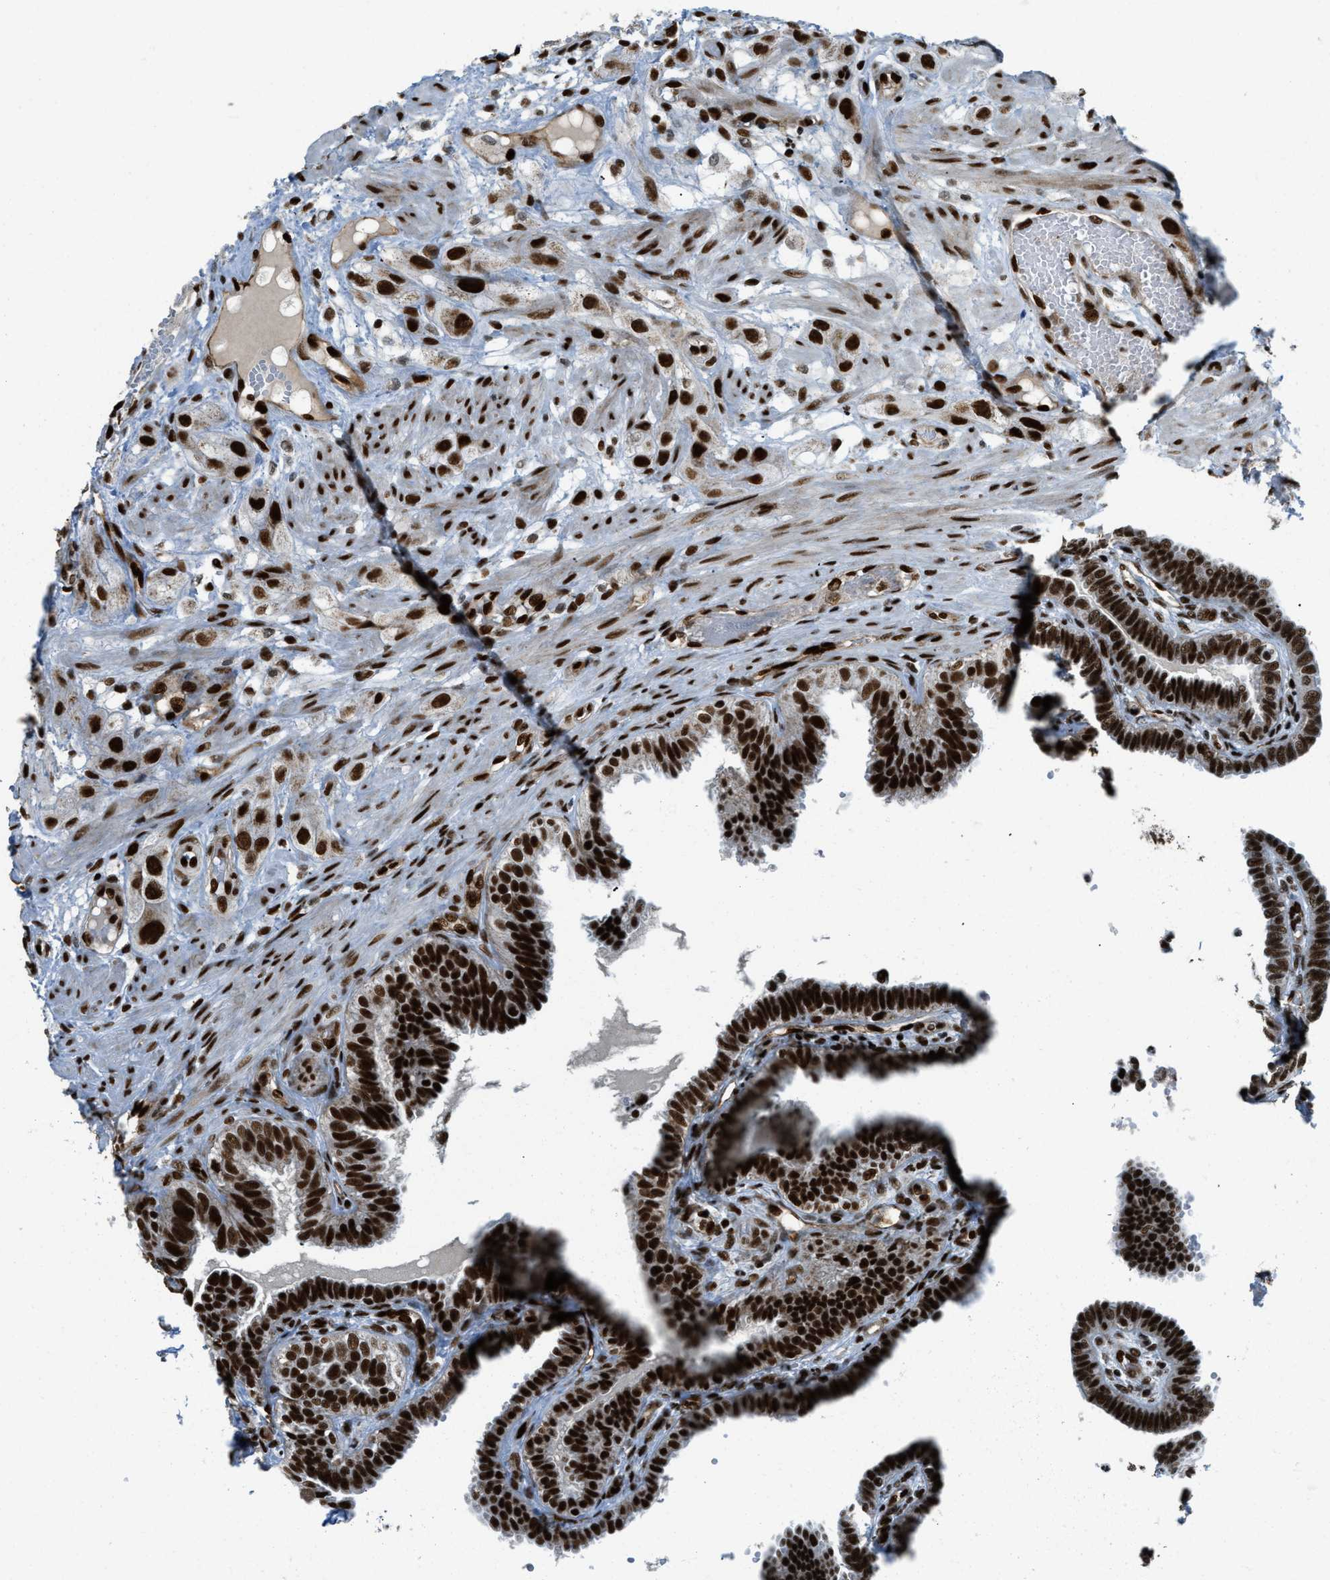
{"staining": {"intensity": "strong", "quantity": ">75%", "location": "nuclear"}, "tissue": "fallopian tube", "cell_type": "Glandular cells", "image_type": "normal", "snomed": [{"axis": "morphology", "description": "Normal tissue, NOS"}, {"axis": "topography", "description": "Fallopian tube"}, {"axis": "topography", "description": "Placenta"}], "caption": "This is an image of IHC staining of benign fallopian tube, which shows strong positivity in the nuclear of glandular cells.", "gene": "GABPB1", "patient": {"sex": "female", "age": 34}}